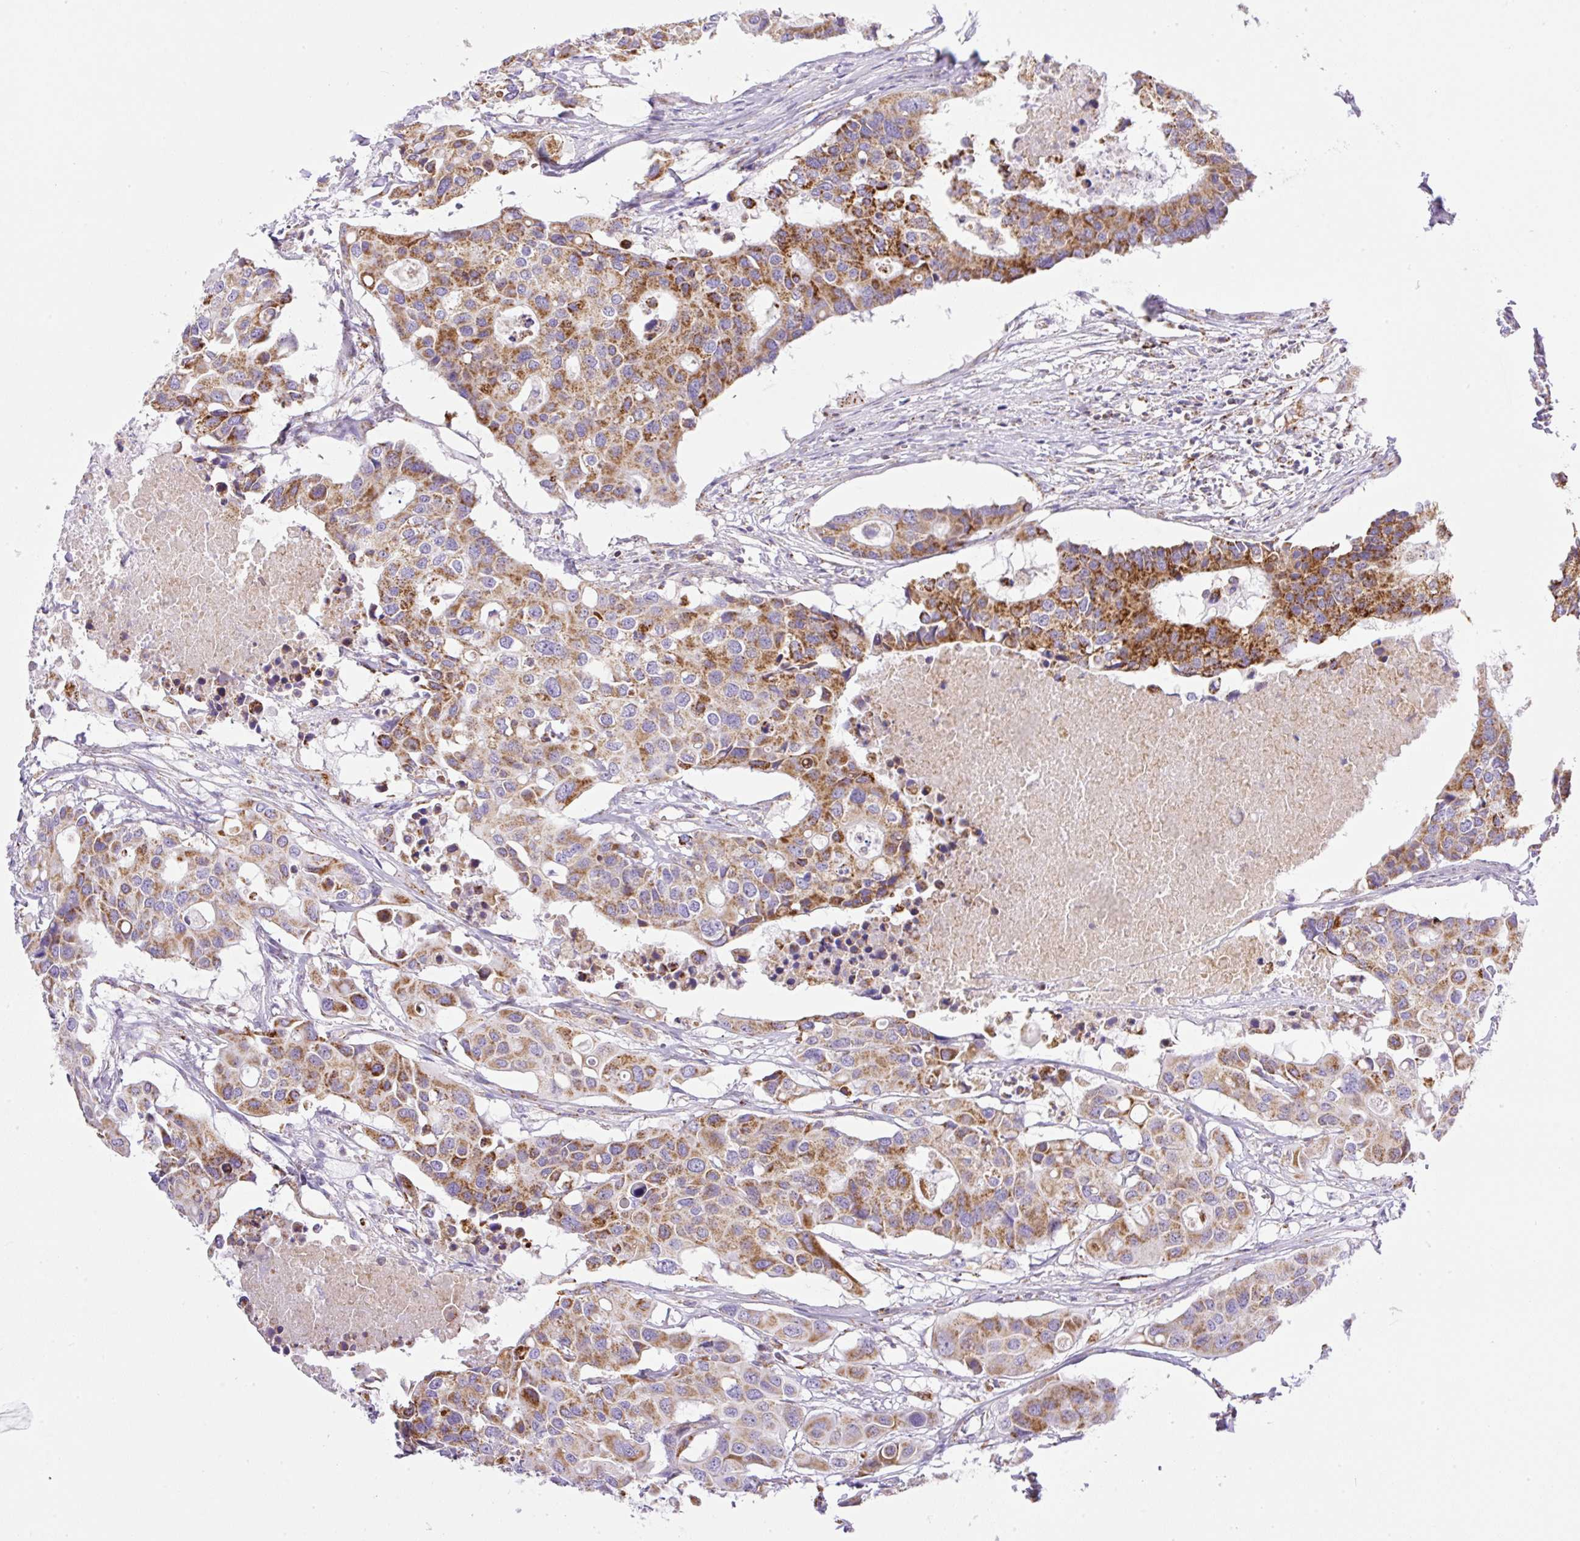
{"staining": {"intensity": "moderate", "quantity": ">75%", "location": "cytoplasmic/membranous"}, "tissue": "colorectal cancer", "cell_type": "Tumor cells", "image_type": "cancer", "snomed": [{"axis": "morphology", "description": "Adenocarcinoma, NOS"}, {"axis": "topography", "description": "Colon"}], "caption": "IHC (DAB (3,3'-diaminobenzidine)) staining of colorectal cancer (adenocarcinoma) reveals moderate cytoplasmic/membranous protein positivity in approximately >75% of tumor cells. The staining was performed using DAB (3,3'-diaminobenzidine), with brown indicating positive protein expression. Nuclei are stained blue with hematoxylin.", "gene": "NF1", "patient": {"sex": "male", "age": 77}}